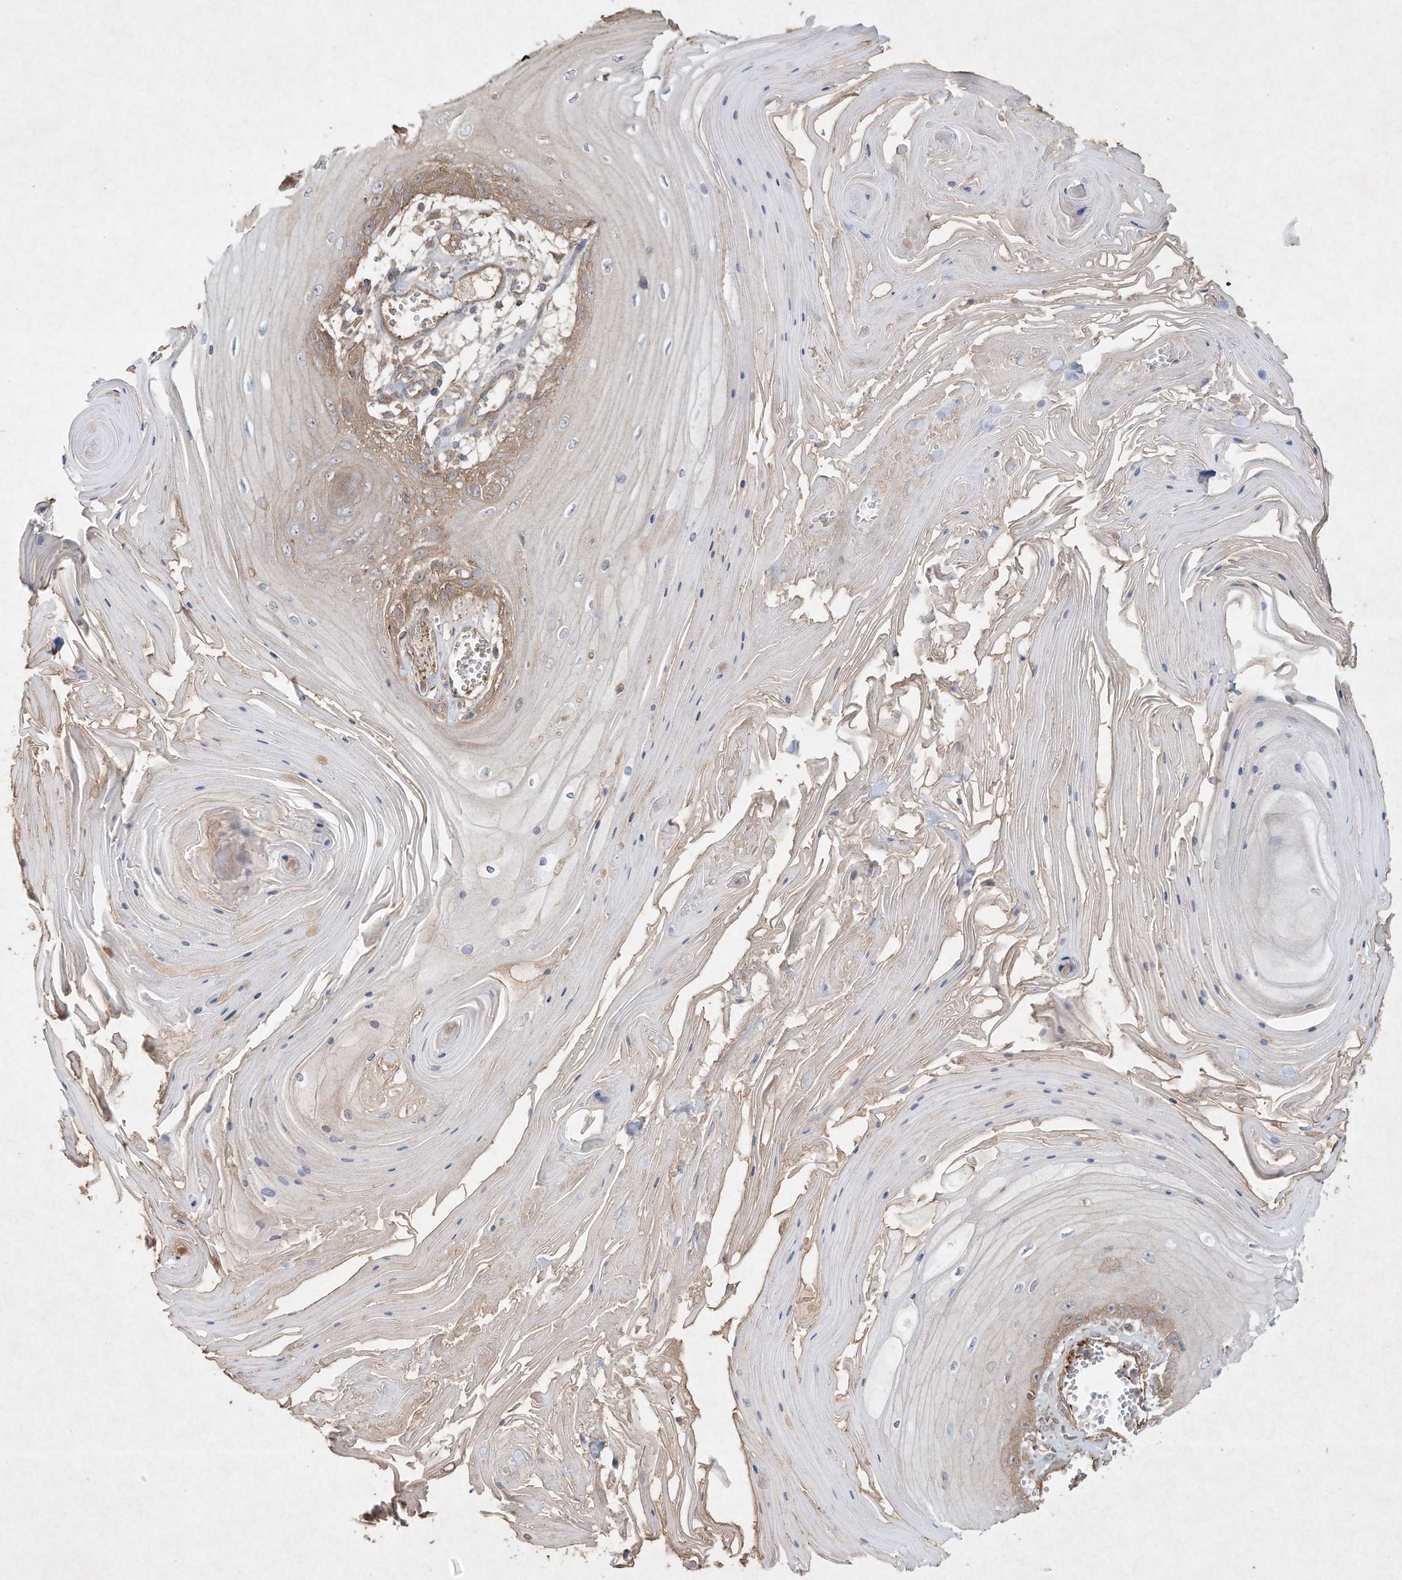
{"staining": {"intensity": "moderate", "quantity": "25%-75%", "location": "cytoplasmic/membranous"}, "tissue": "skin cancer", "cell_type": "Tumor cells", "image_type": "cancer", "snomed": [{"axis": "morphology", "description": "Squamous cell carcinoma, NOS"}, {"axis": "topography", "description": "Skin"}], "caption": "This is an image of IHC staining of skin cancer (squamous cell carcinoma), which shows moderate expression in the cytoplasmic/membranous of tumor cells.", "gene": "HTR5A", "patient": {"sex": "male", "age": 74}}